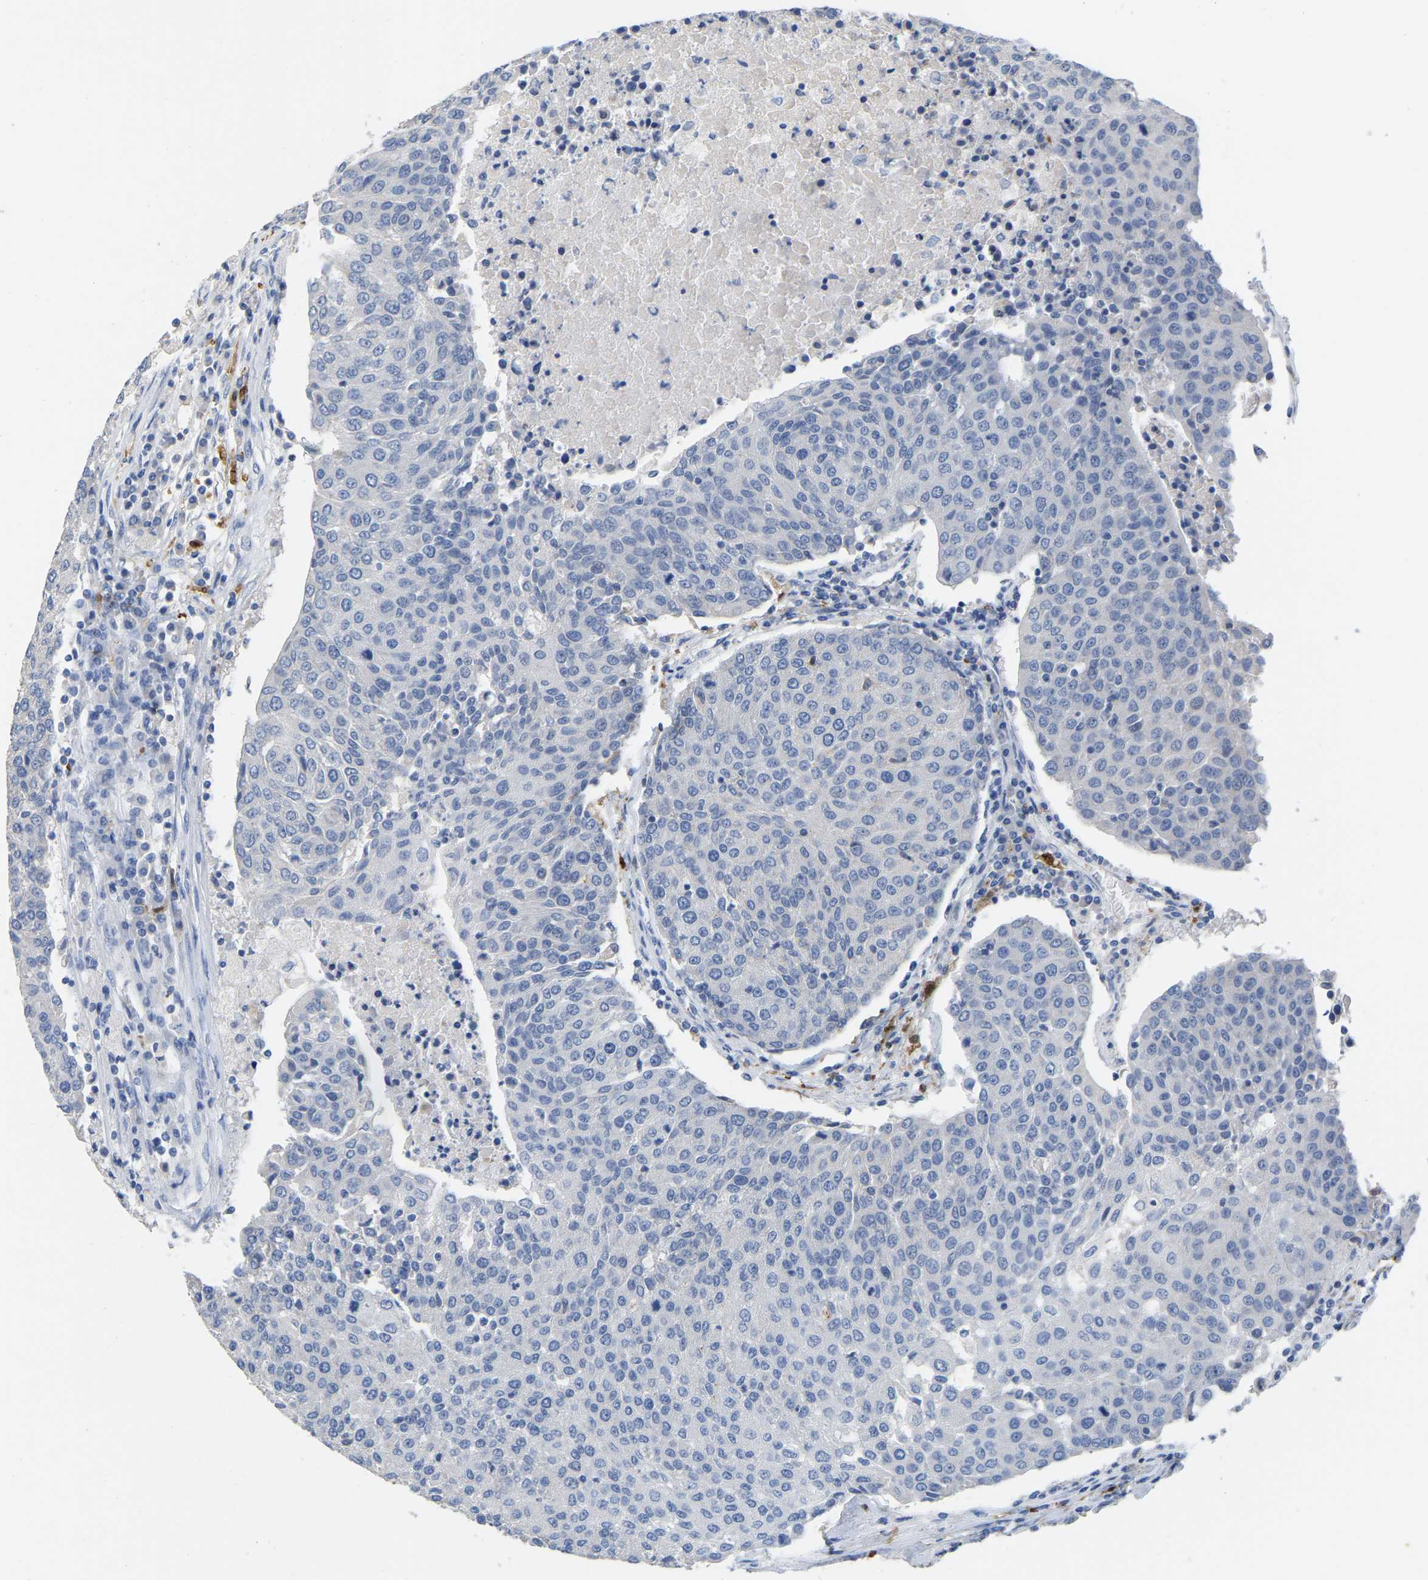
{"staining": {"intensity": "negative", "quantity": "none", "location": "none"}, "tissue": "urothelial cancer", "cell_type": "Tumor cells", "image_type": "cancer", "snomed": [{"axis": "morphology", "description": "Urothelial carcinoma, High grade"}, {"axis": "topography", "description": "Urinary bladder"}], "caption": "Tumor cells are negative for brown protein staining in urothelial carcinoma (high-grade).", "gene": "ULBP2", "patient": {"sex": "female", "age": 85}}